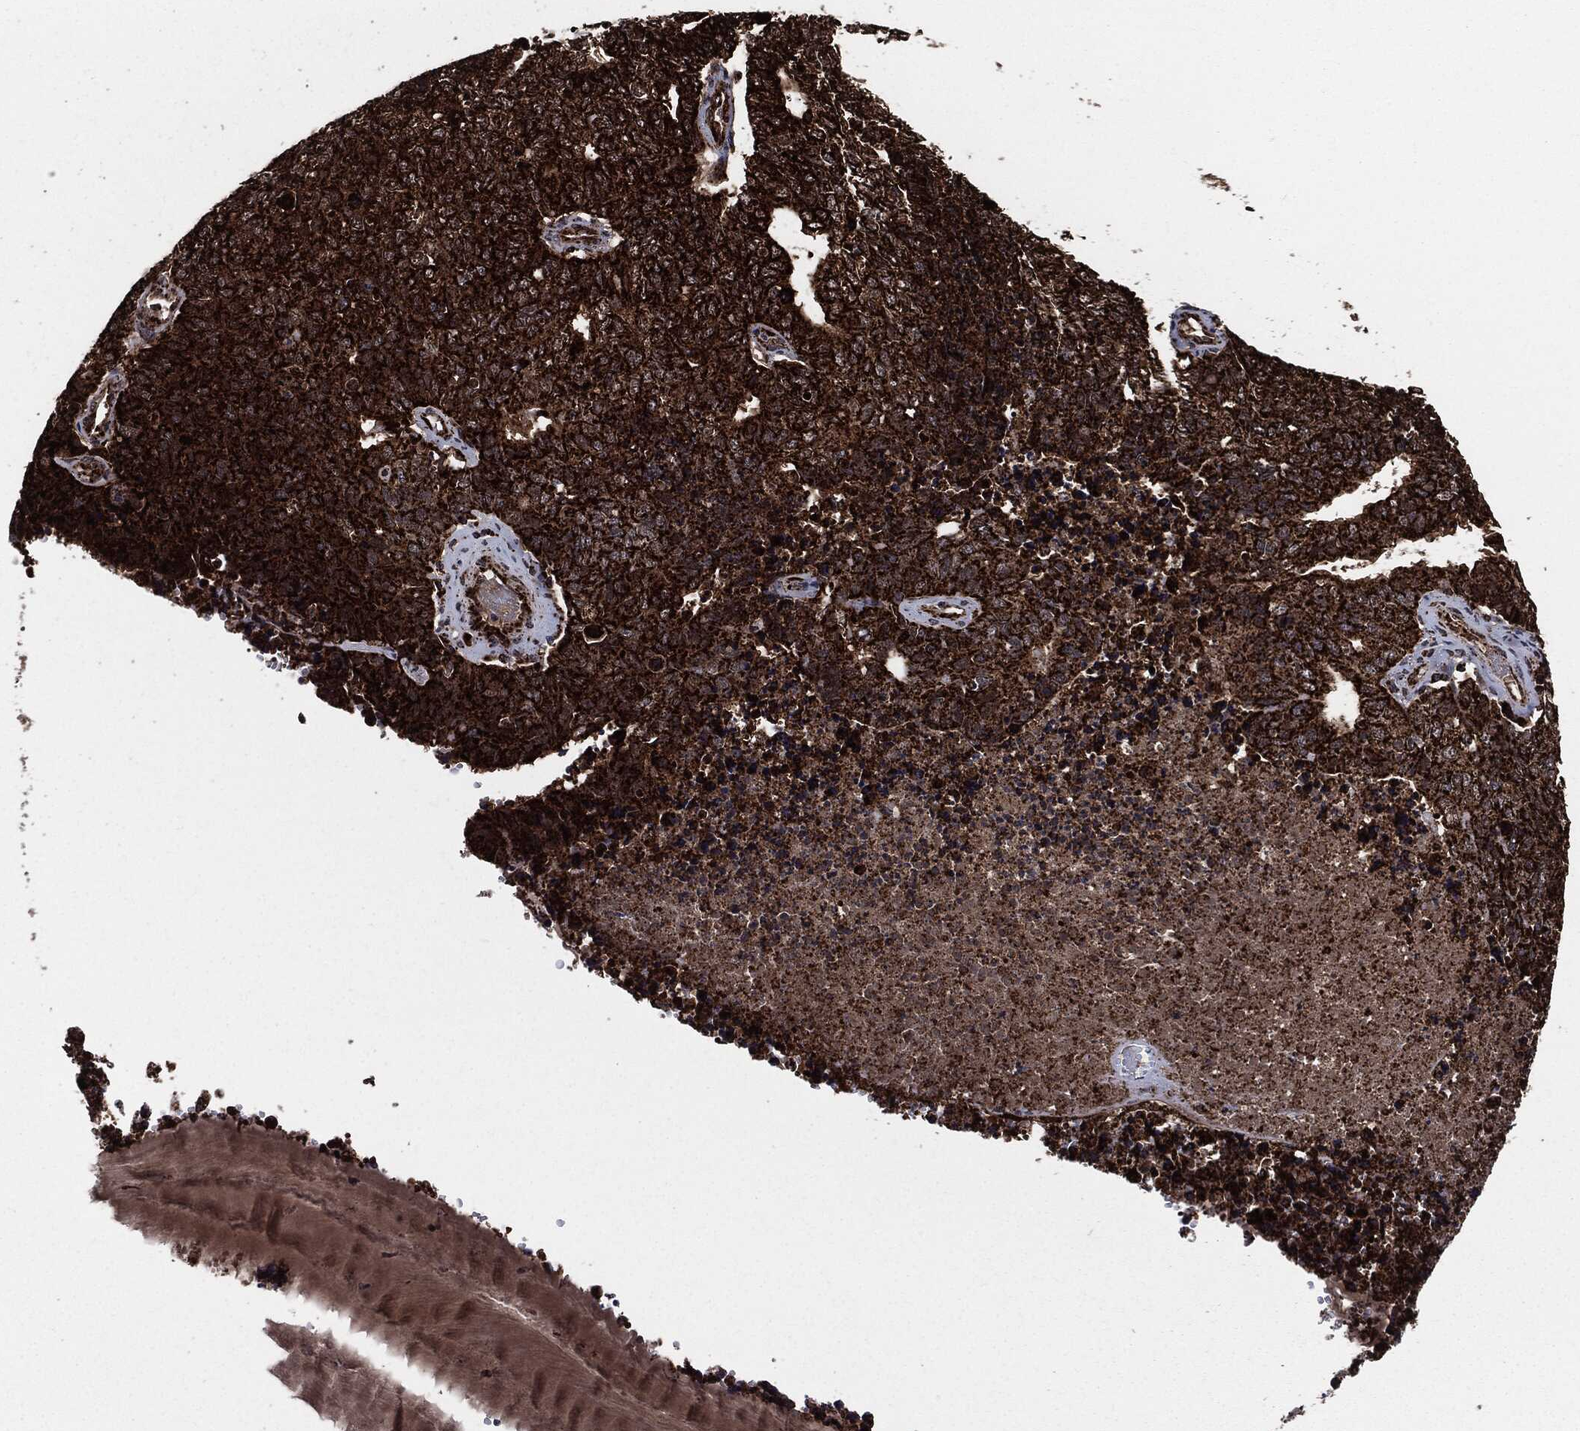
{"staining": {"intensity": "strong", "quantity": ">75%", "location": "cytoplasmic/membranous"}, "tissue": "cervical cancer", "cell_type": "Tumor cells", "image_type": "cancer", "snomed": [{"axis": "morphology", "description": "Squamous cell carcinoma, NOS"}, {"axis": "topography", "description": "Cervix"}], "caption": "Cervical squamous cell carcinoma stained for a protein shows strong cytoplasmic/membranous positivity in tumor cells. (brown staining indicates protein expression, while blue staining denotes nuclei).", "gene": "FH", "patient": {"sex": "female", "age": 63}}